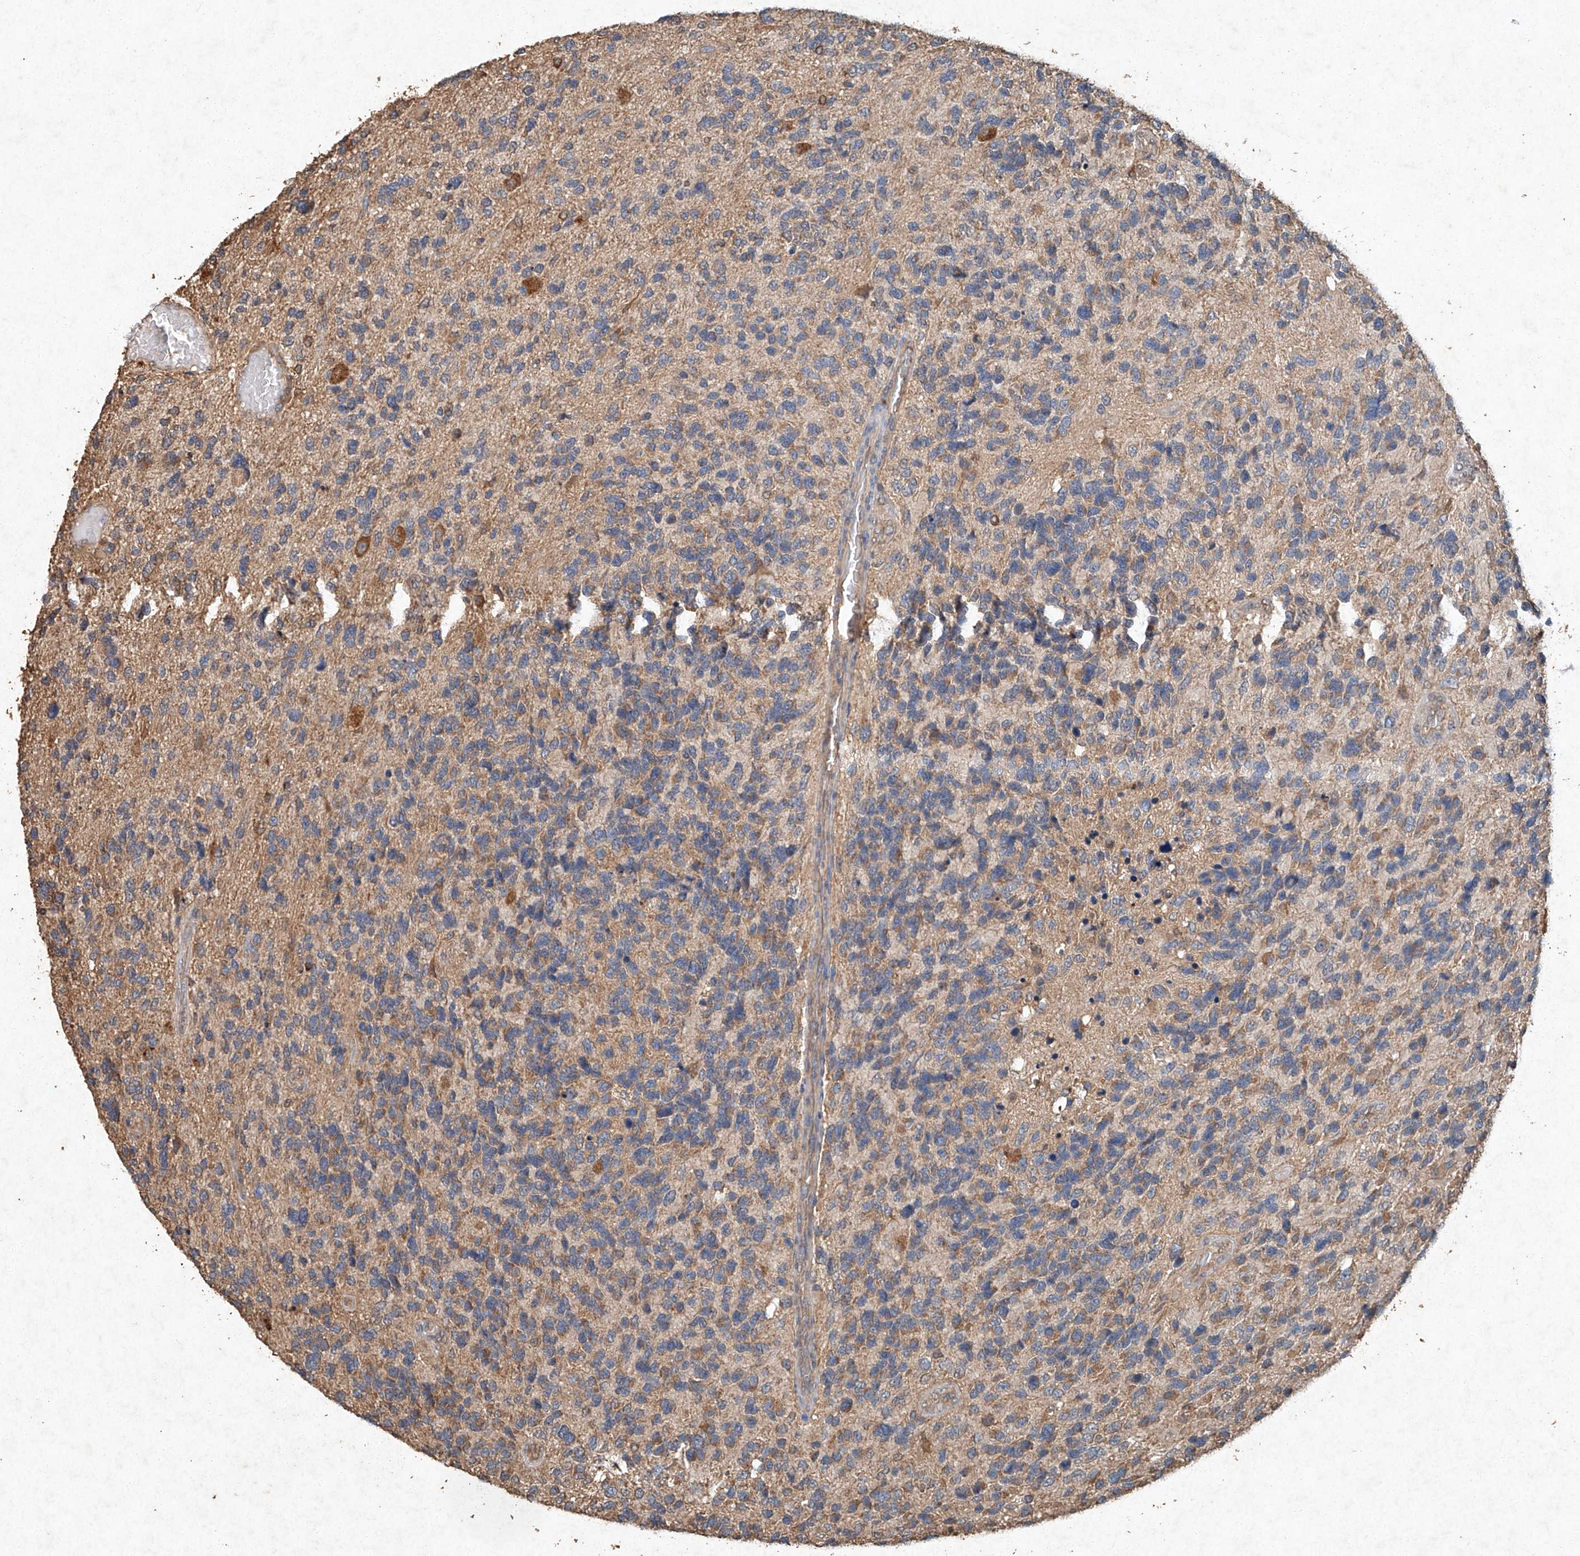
{"staining": {"intensity": "weak", "quantity": "25%-75%", "location": "cytoplasmic/membranous"}, "tissue": "glioma", "cell_type": "Tumor cells", "image_type": "cancer", "snomed": [{"axis": "morphology", "description": "Glioma, malignant, High grade"}, {"axis": "topography", "description": "Brain"}], "caption": "DAB immunohistochemical staining of human glioma shows weak cytoplasmic/membranous protein expression in about 25%-75% of tumor cells.", "gene": "STK3", "patient": {"sex": "female", "age": 58}}